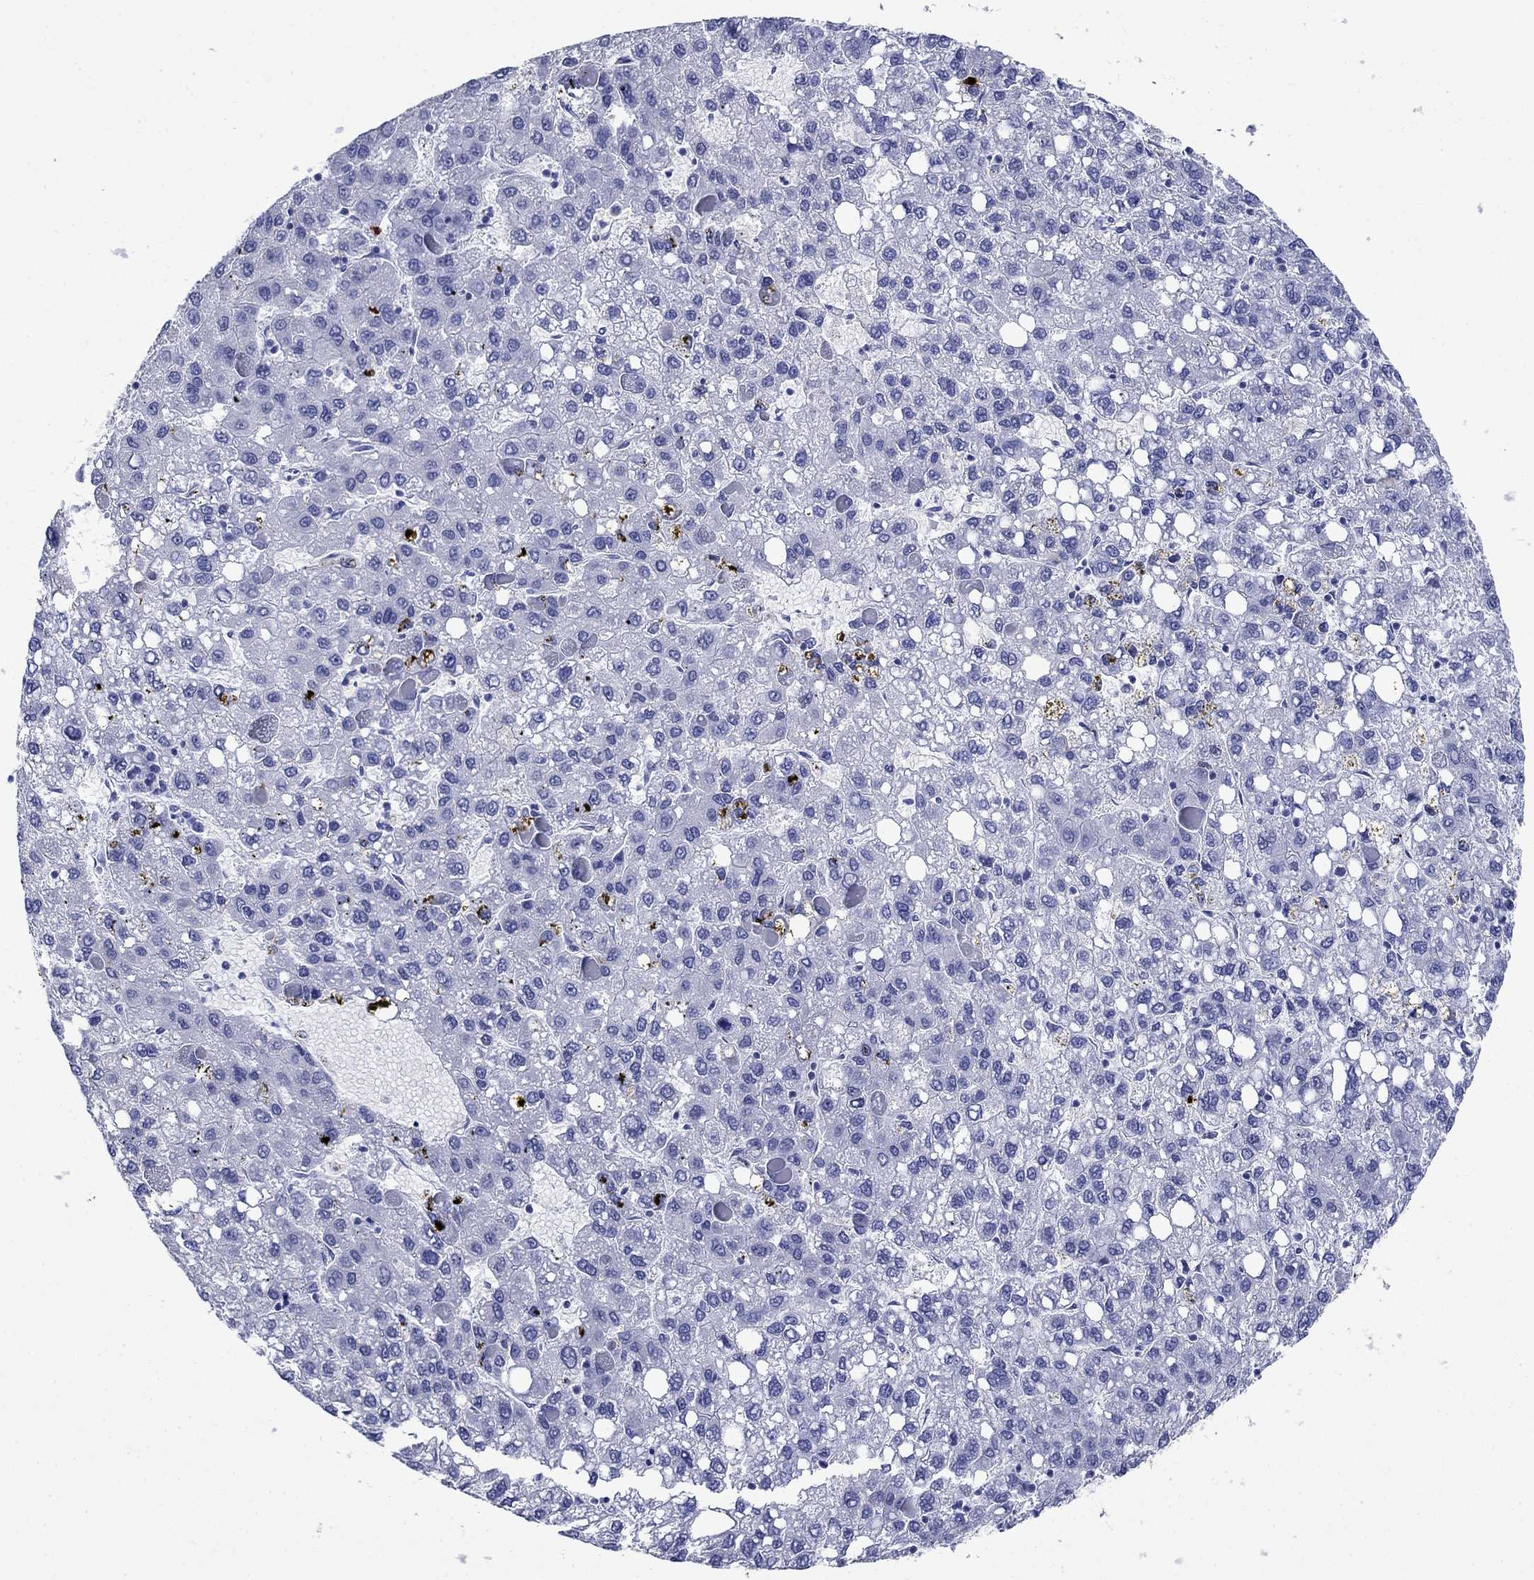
{"staining": {"intensity": "negative", "quantity": "none", "location": "none"}, "tissue": "liver cancer", "cell_type": "Tumor cells", "image_type": "cancer", "snomed": [{"axis": "morphology", "description": "Carcinoma, Hepatocellular, NOS"}, {"axis": "topography", "description": "Liver"}], "caption": "Tumor cells show no significant staining in liver hepatocellular carcinoma. (Stains: DAB (3,3'-diaminobenzidine) immunohistochemistry with hematoxylin counter stain, Microscopy: brightfield microscopy at high magnification).", "gene": "AZU1", "patient": {"sex": "female", "age": 82}}